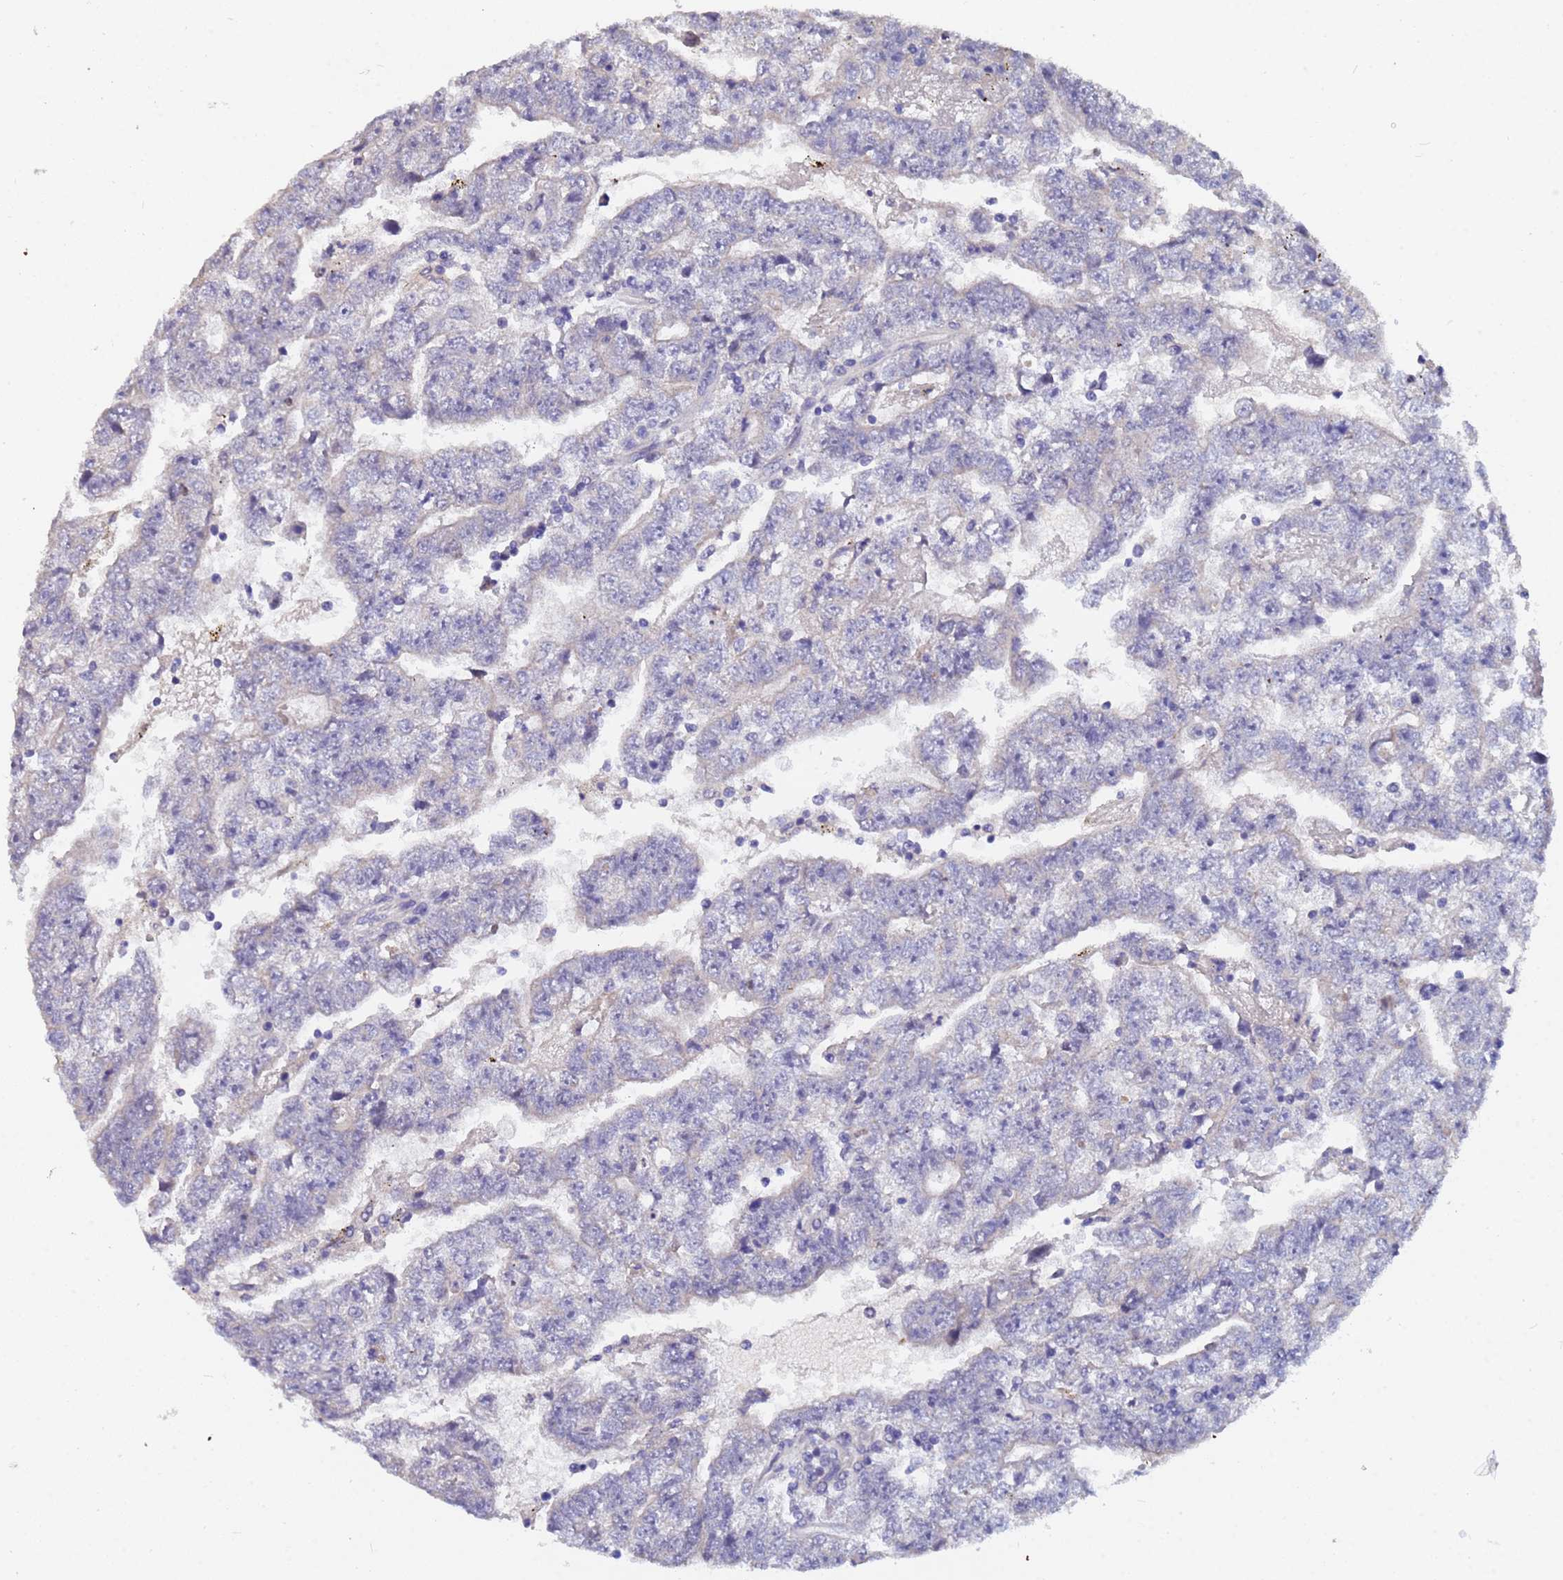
{"staining": {"intensity": "negative", "quantity": "none", "location": "none"}, "tissue": "testis cancer", "cell_type": "Tumor cells", "image_type": "cancer", "snomed": [{"axis": "morphology", "description": "Carcinoma, Embryonal, NOS"}, {"axis": "topography", "description": "Testis"}], "caption": "Immunohistochemical staining of testis cancer exhibits no significant staining in tumor cells. (DAB (3,3'-diaminobenzidine) immunohistochemistry (IHC) visualized using brightfield microscopy, high magnification).", "gene": "IHO1", "patient": {"sex": "male", "age": 25}}